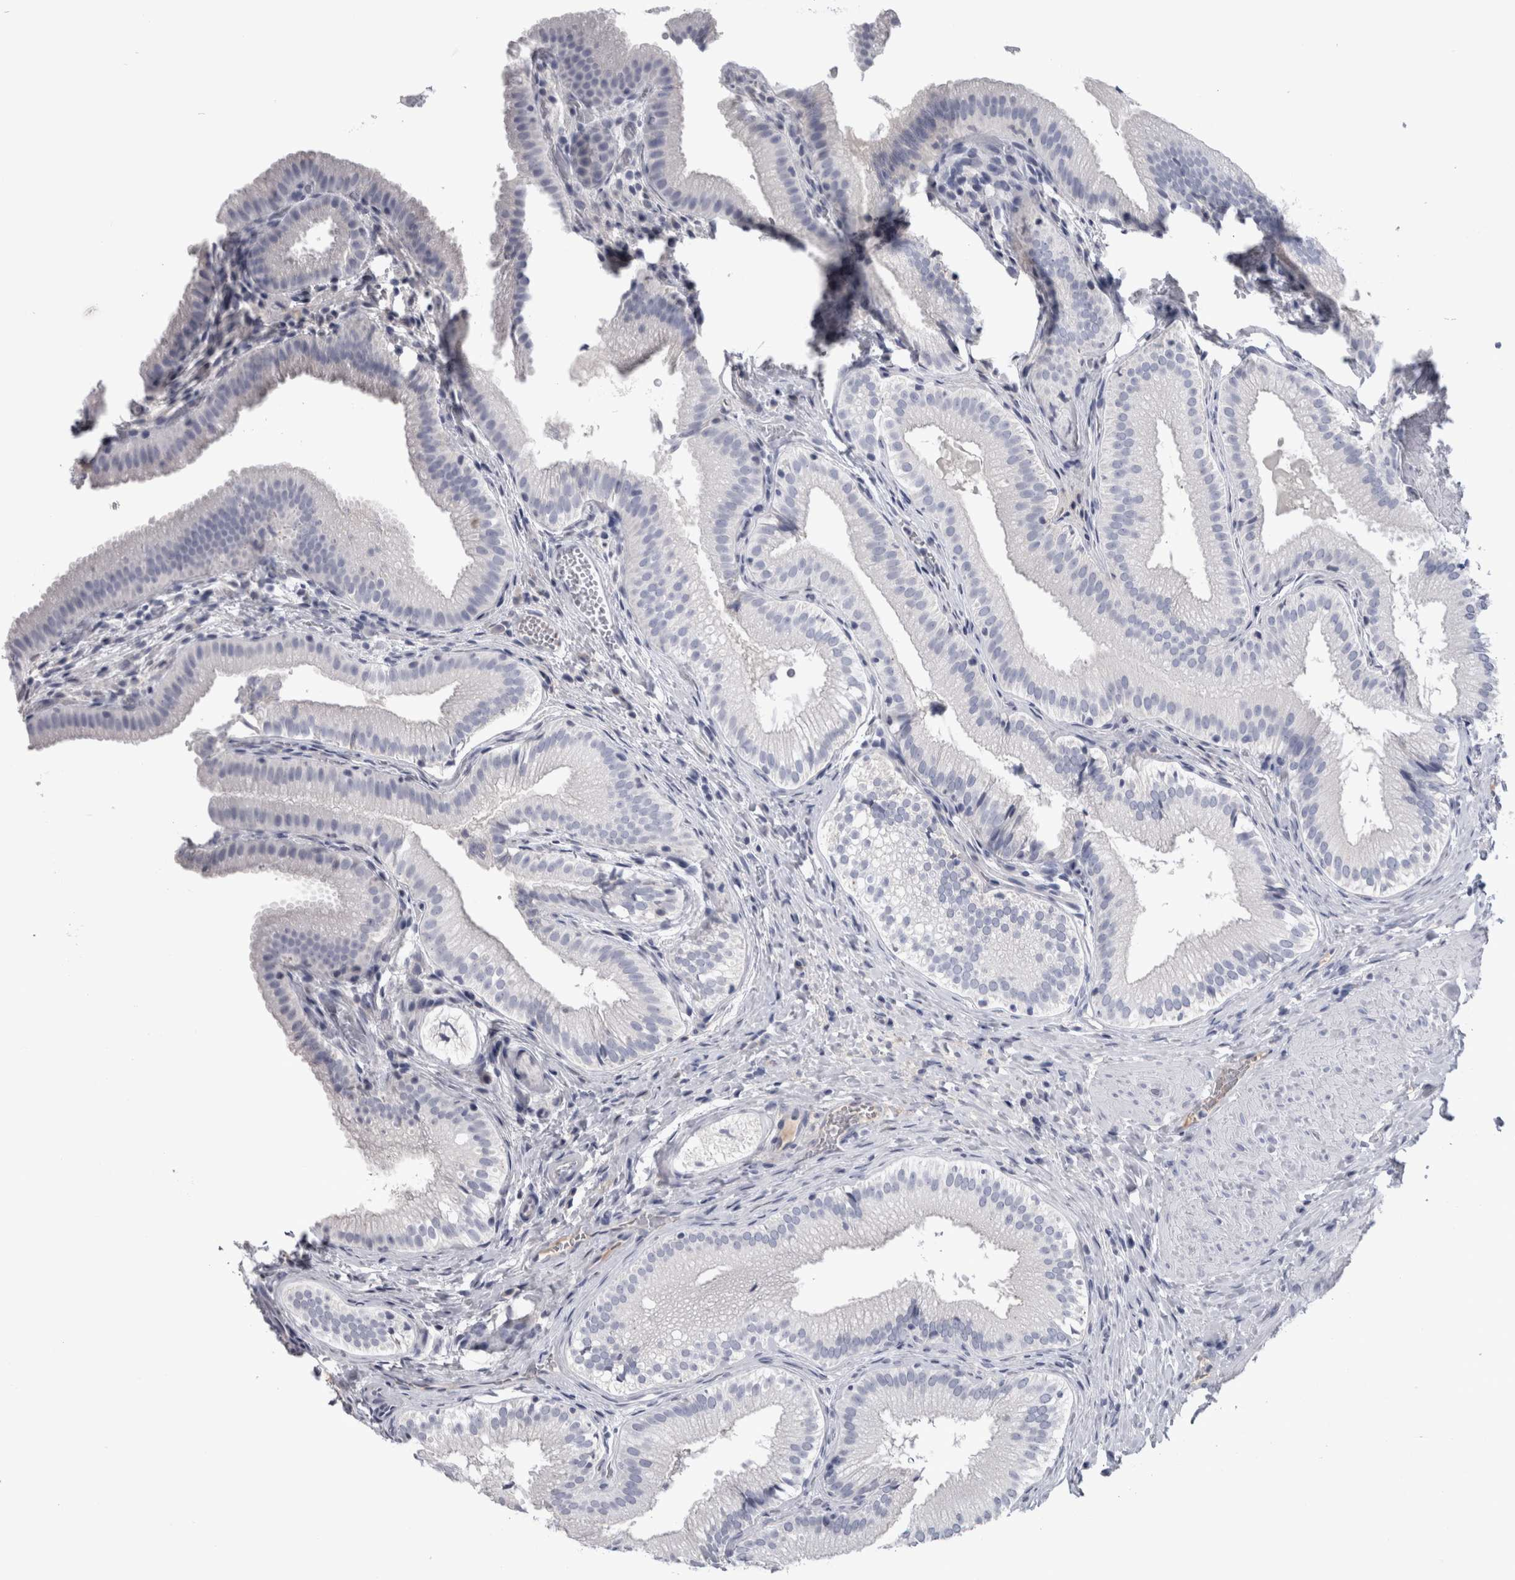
{"staining": {"intensity": "negative", "quantity": "none", "location": "none"}, "tissue": "gallbladder", "cell_type": "Glandular cells", "image_type": "normal", "snomed": [{"axis": "morphology", "description": "Normal tissue, NOS"}, {"axis": "topography", "description": "Gallbladder"}], "caption": "Glandular cells show no significant protein expression in normal gallbladder. (DAB (3,3'-diaminobenzidine) immunohistochemistry (IHC) with hematoxylin counter stain).", "gene": "PAX5", "patient": {"sex": "female", "age": 30}}